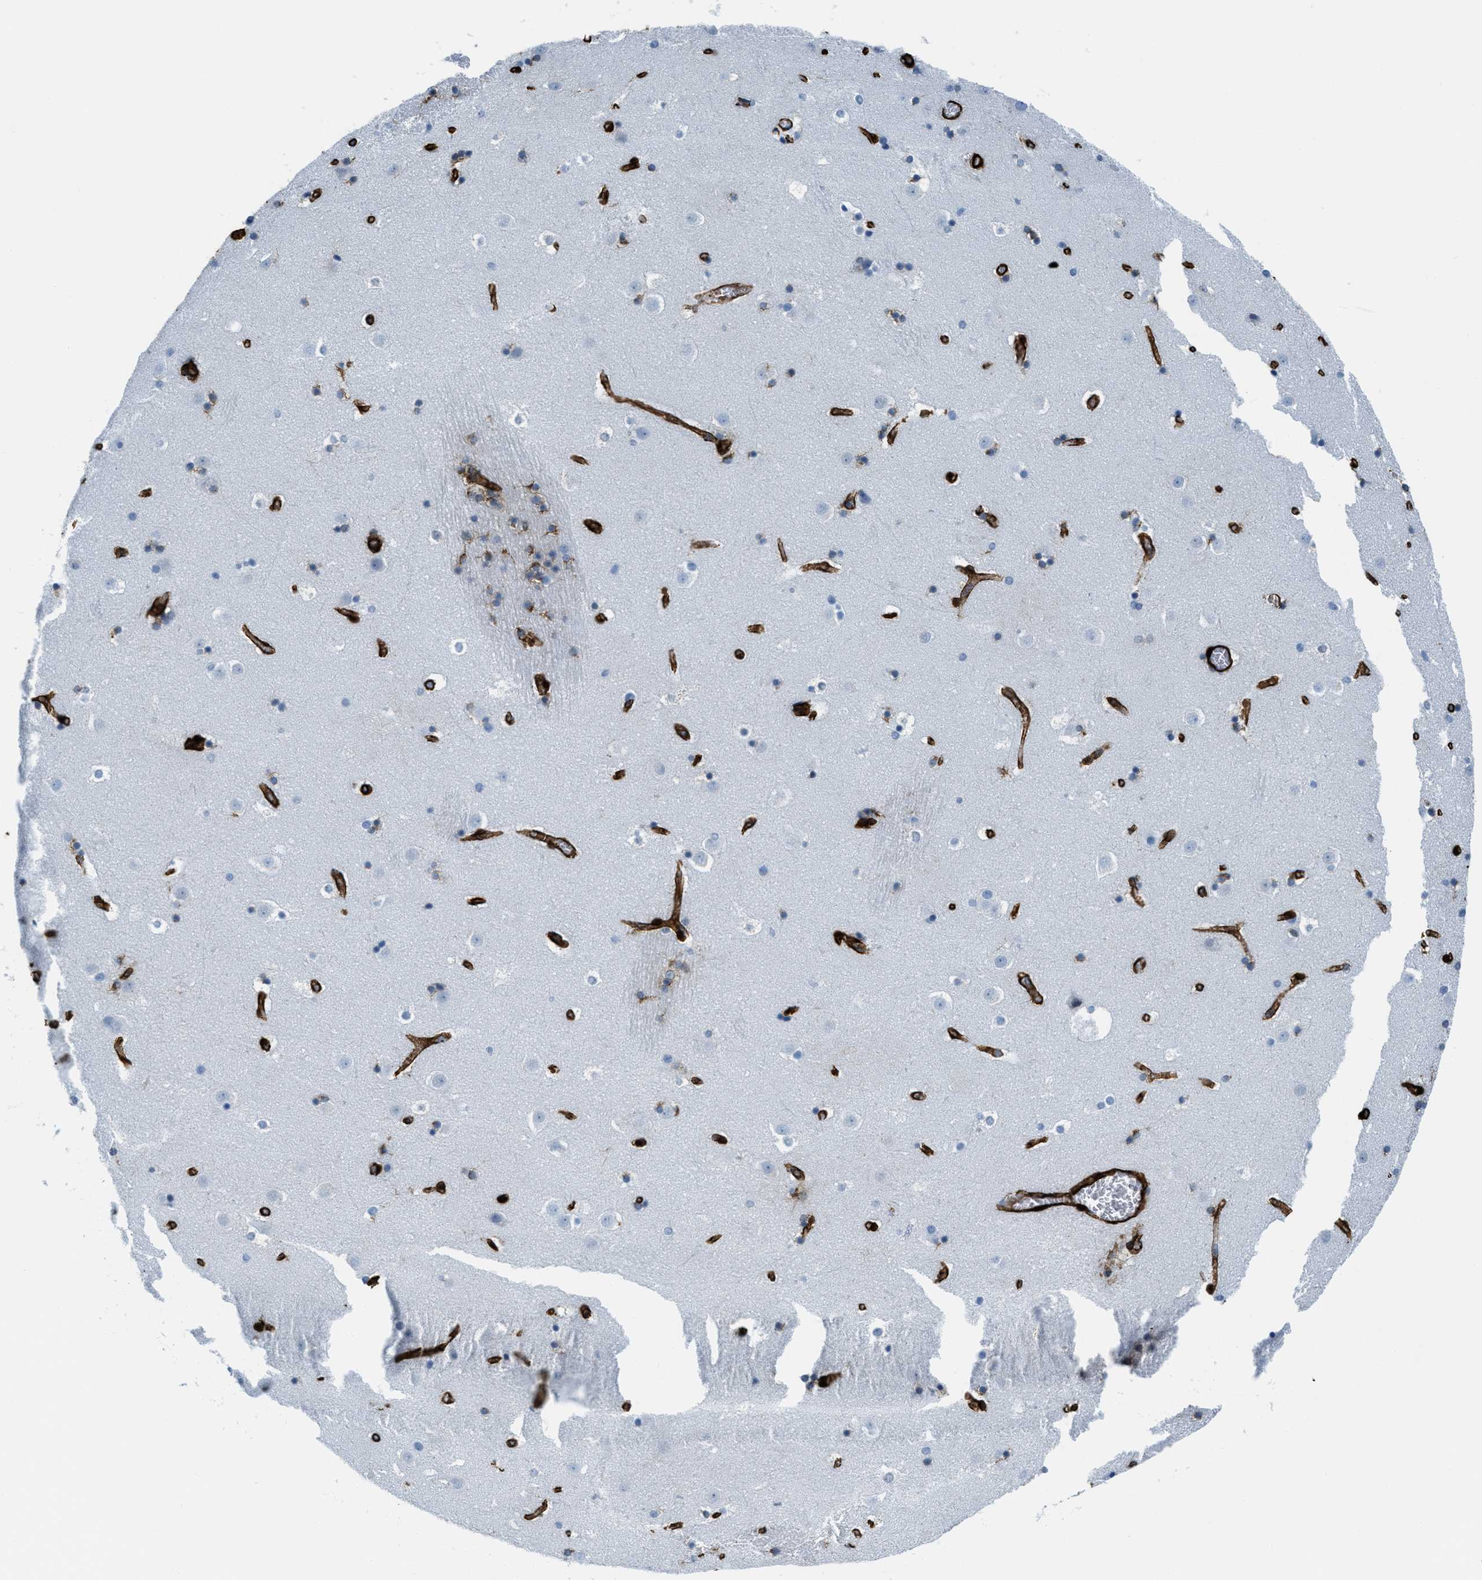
{"staining": {"intensity": "moderate", "quantity": "<25%", "location": "cytoplasmic/membranous"}, "tissue": "caudate", "cell_type": "Glial cells", "image_type": "normal", "snomed": [{"axis": "morphology", "description": "Normal tissue, NOS"}, {"axis": "topography", "description": "Lateral ventricle wall"}], "caption": "Protein expression analysis of benign caudate reveals moderate cytoplasmic/membranous expression in about <25% of glial cells.", "gene": "CALD1", "patient": {"sex": "male", "age": 45}}